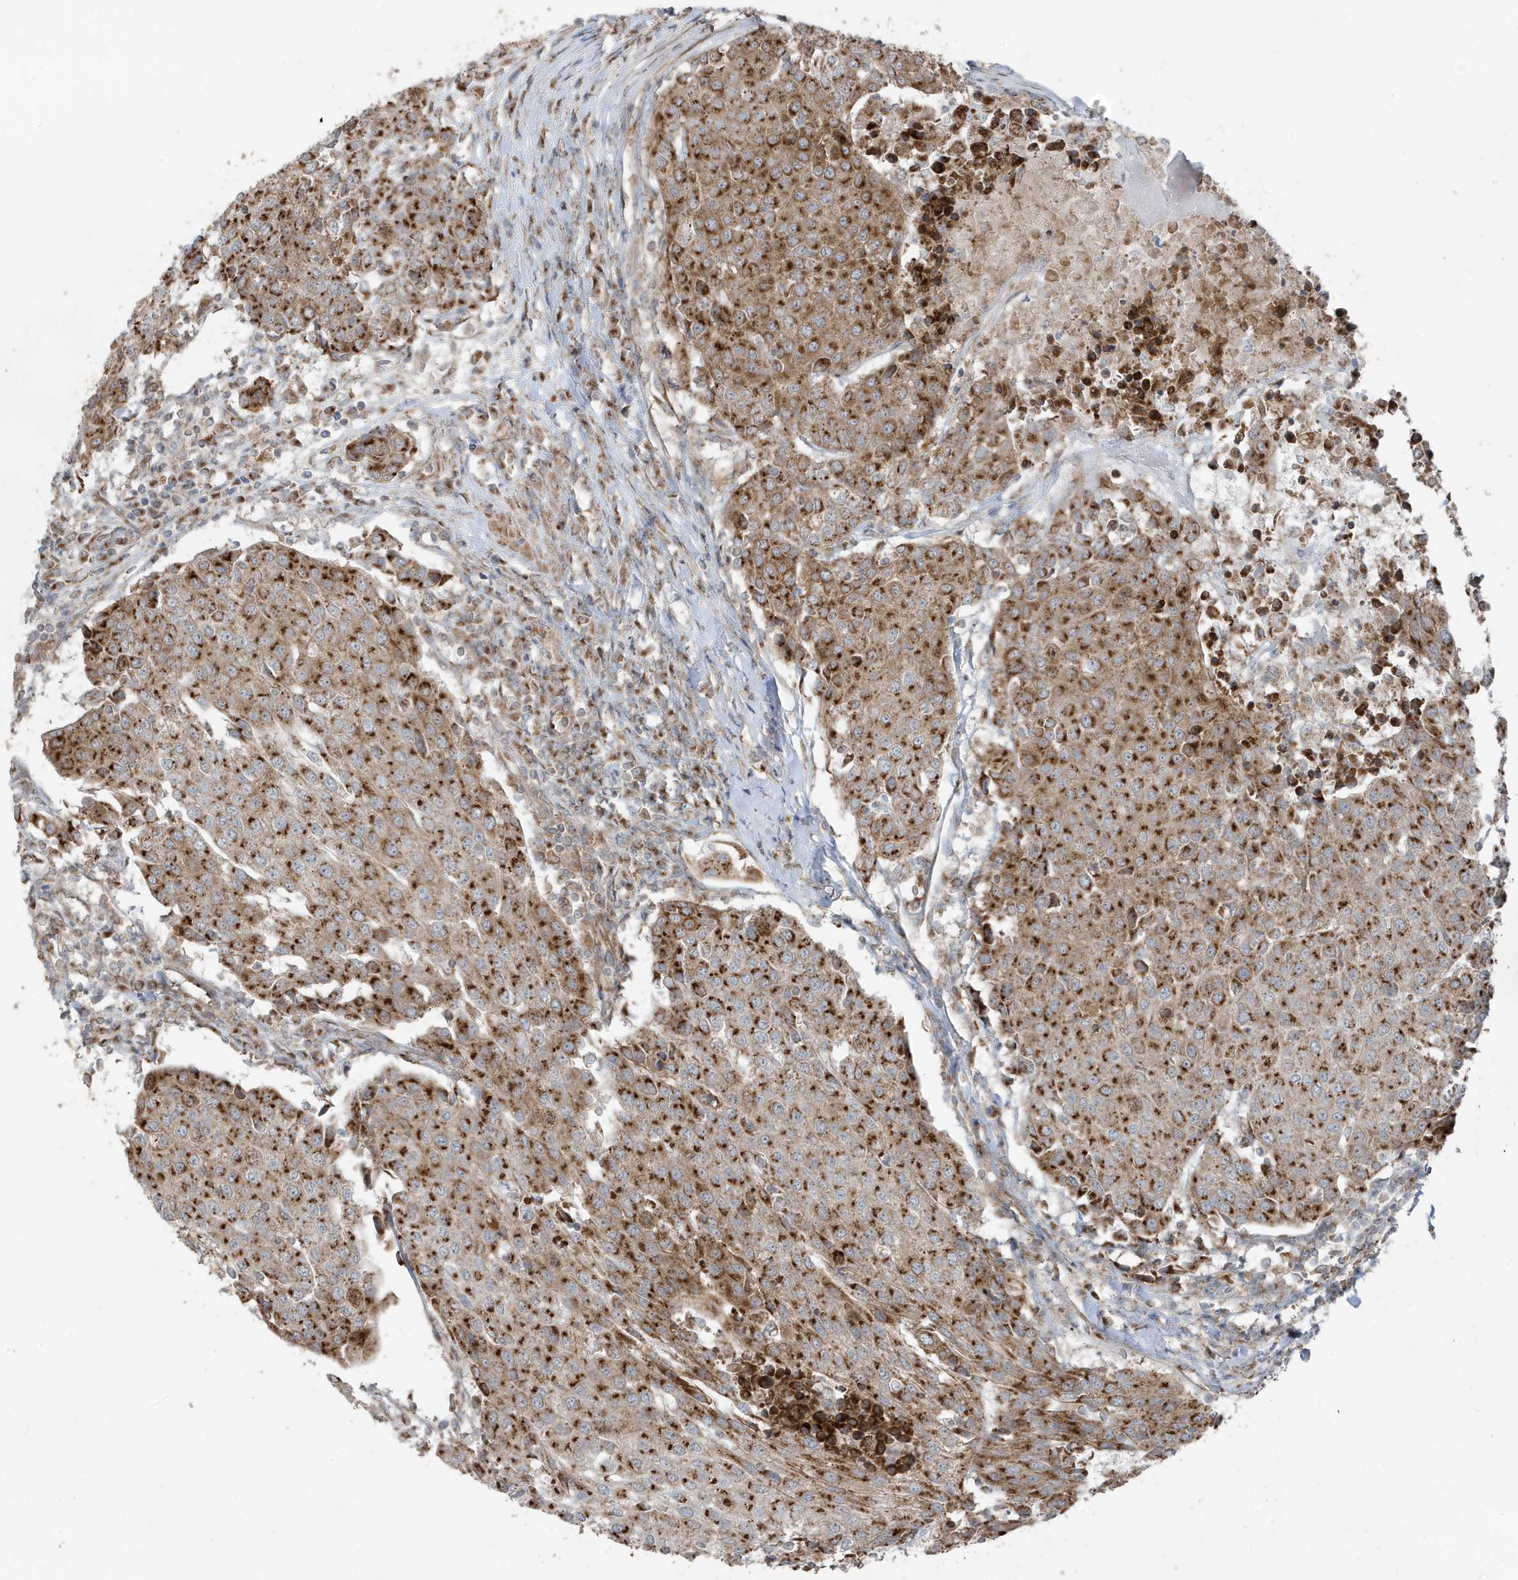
{"staining": {"intensity": "moderate", "quantity": ">75%", "location": "cytoplasmic/membranous"}, "tissue": "urothelial cancer", "cell_type": "Tumor cells", "image_type": "cancer", "snomed": [{"axis": "morphology", "description": "Urothelial carcinoma, High grade"}, {"axis": "topography", "description": "Urinary bladder"}], "caption": "Immunohistochemical staining of high-grade urothelial carcinoma reveals medium levels of moderate cytoplasmic/membranous protein staining in approximately >75% of tumor cells. Nuclei are stained in blue.", "gene": "GOLGA4", "patient": {"sex": "female", "age": 85}}